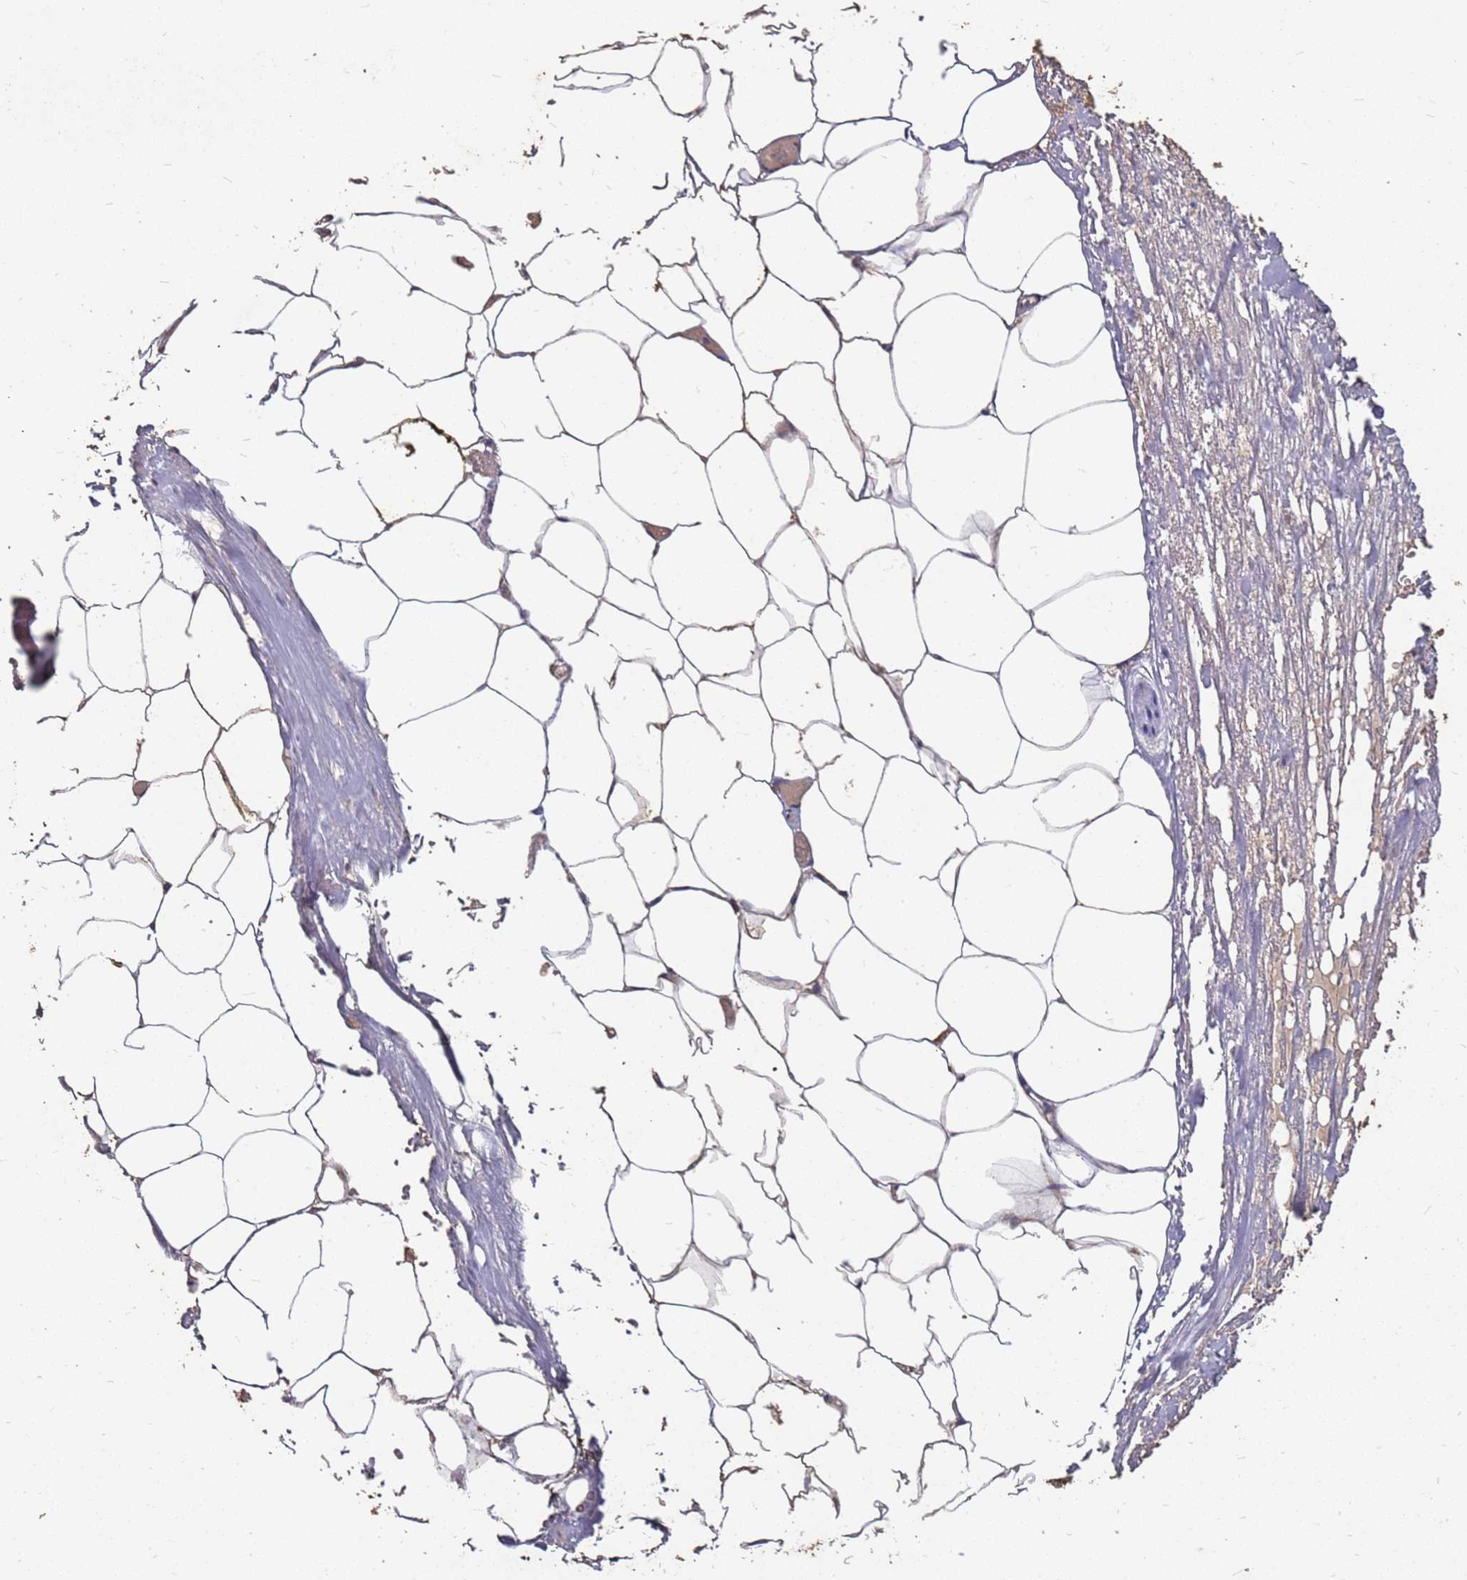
{"staining": {"intensity": "weak", "quantity": "25%-75%", "location": "cytoplasmic/membranous"}, "tissue": "adipose tissue", "cell_type": "Adipocytes", "image_type": "normal", "snomed": [{"axis": "morphology", "description": "Normal tissue, NOS"}, {"axis": "morphology", "description": "Adenocarcinoma, Low grade"}, {"axis": "topography", "description": "Prostate"}, {"axis": "topography", "description": "Peripheral nerve tissue"}], "caption": "Immunohistochemical staining of unremarkable adipose tissue exhibits 25%-75% levels of weak cytoplasmic/membranous protein expression in approximately 25%-75% of adipocytes. (IHC, brightfield microscopy, high magnification).", "gene": "ATG5", "patient": {"sex": "male", "age": 63}}